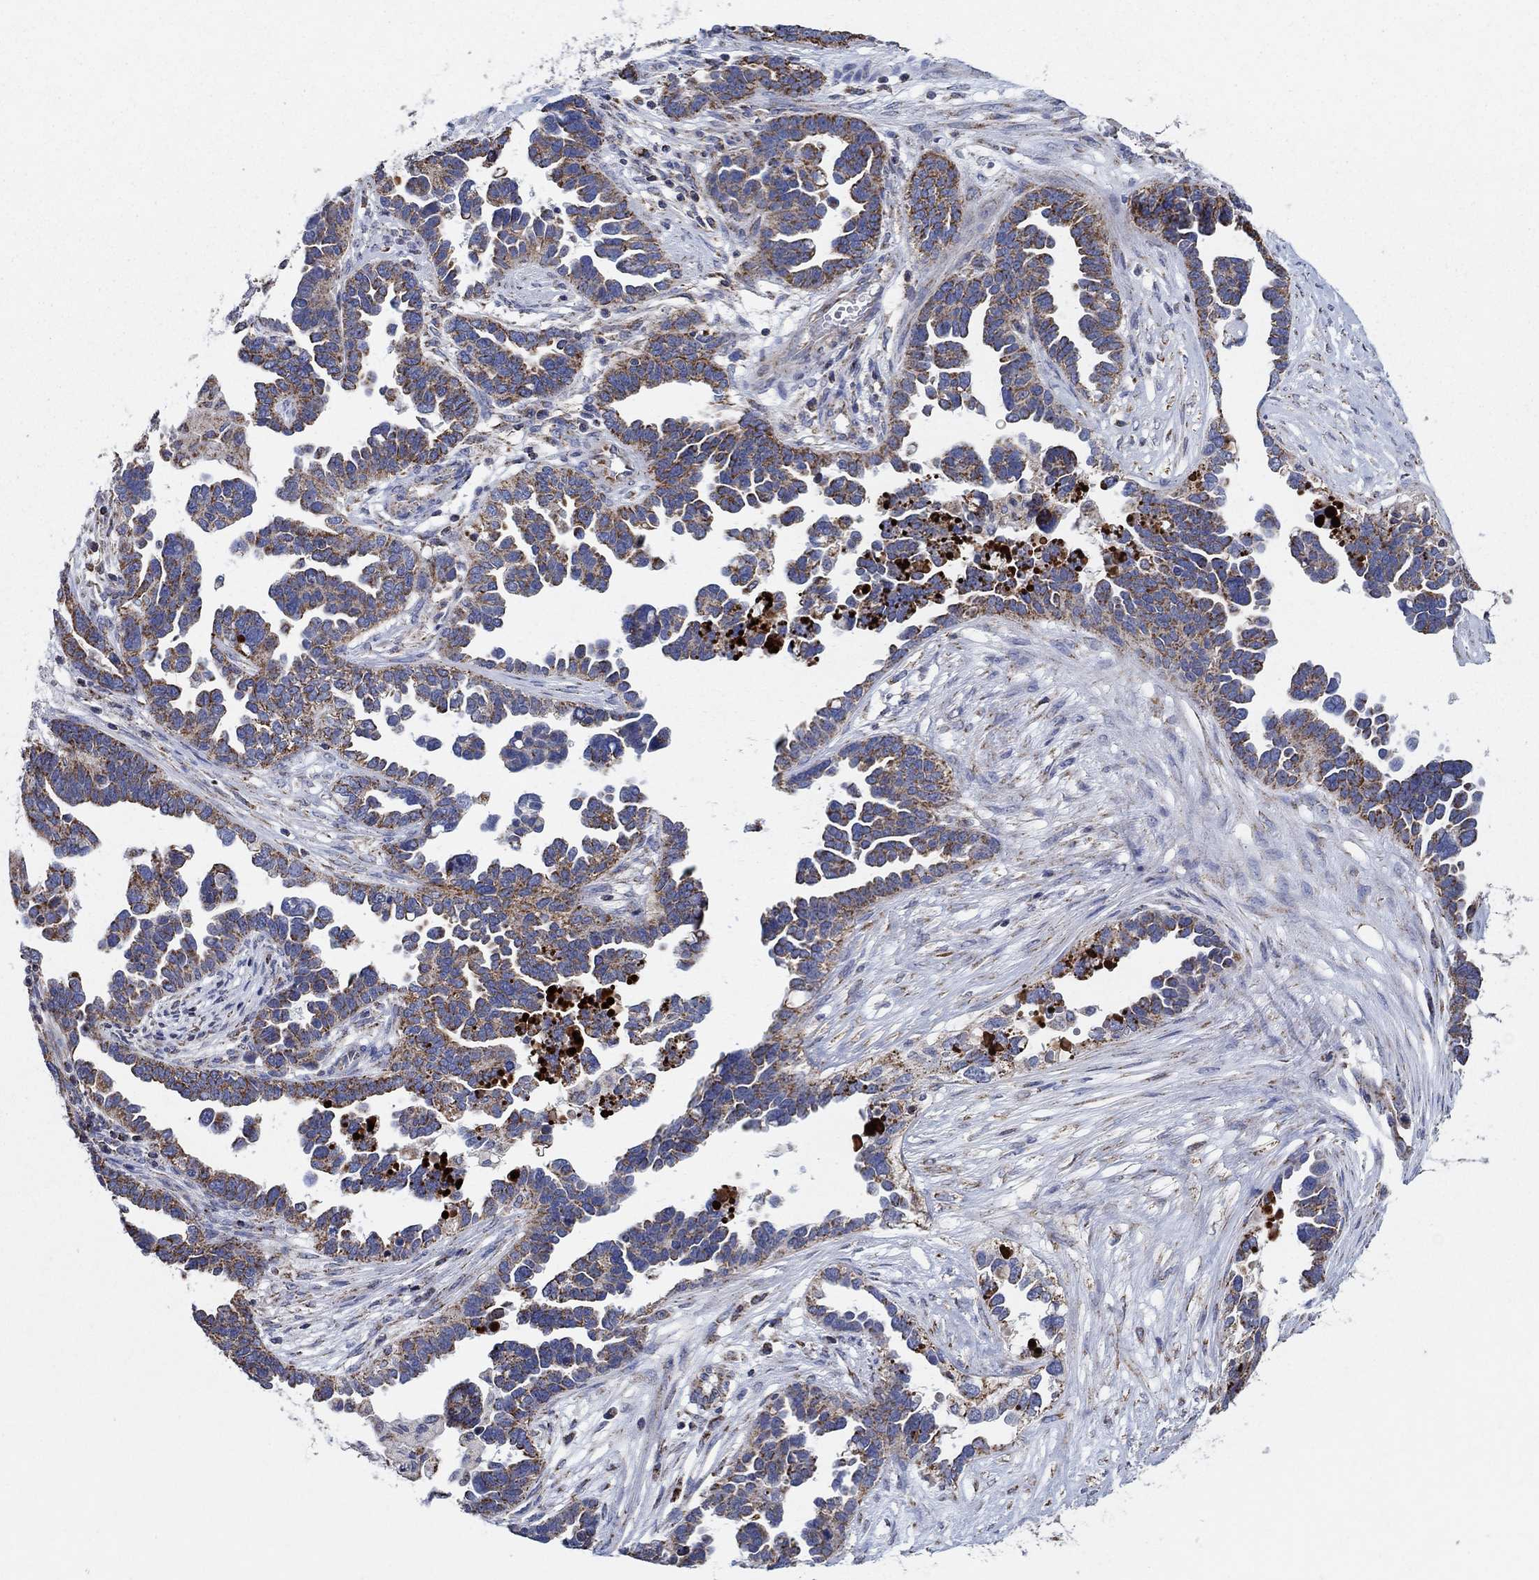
{"staining": {"intensity": "moderate", "quantity": "25%-75%", "location": "cytoplasmic/membranous"}, "tissue": "ovarian cancer", "cell_type": "Tumor cells", "image_type": "cancer", "snomed": [{"axis": "morphology", "description": "Cystadenocarcinoma, serous, NOS"}, {"axis": "topography", "description": "Ovary"}], "caption": "Moderate cytoplasmic/membranous expression for a protein is appreciated in about 25%-75% of tumor cells of ovarian serous cystadenocarcinoma using immunohistochemistry (IHC).", "gene": "C9orf85", "patient": {"sex": "female", "age": 54}}